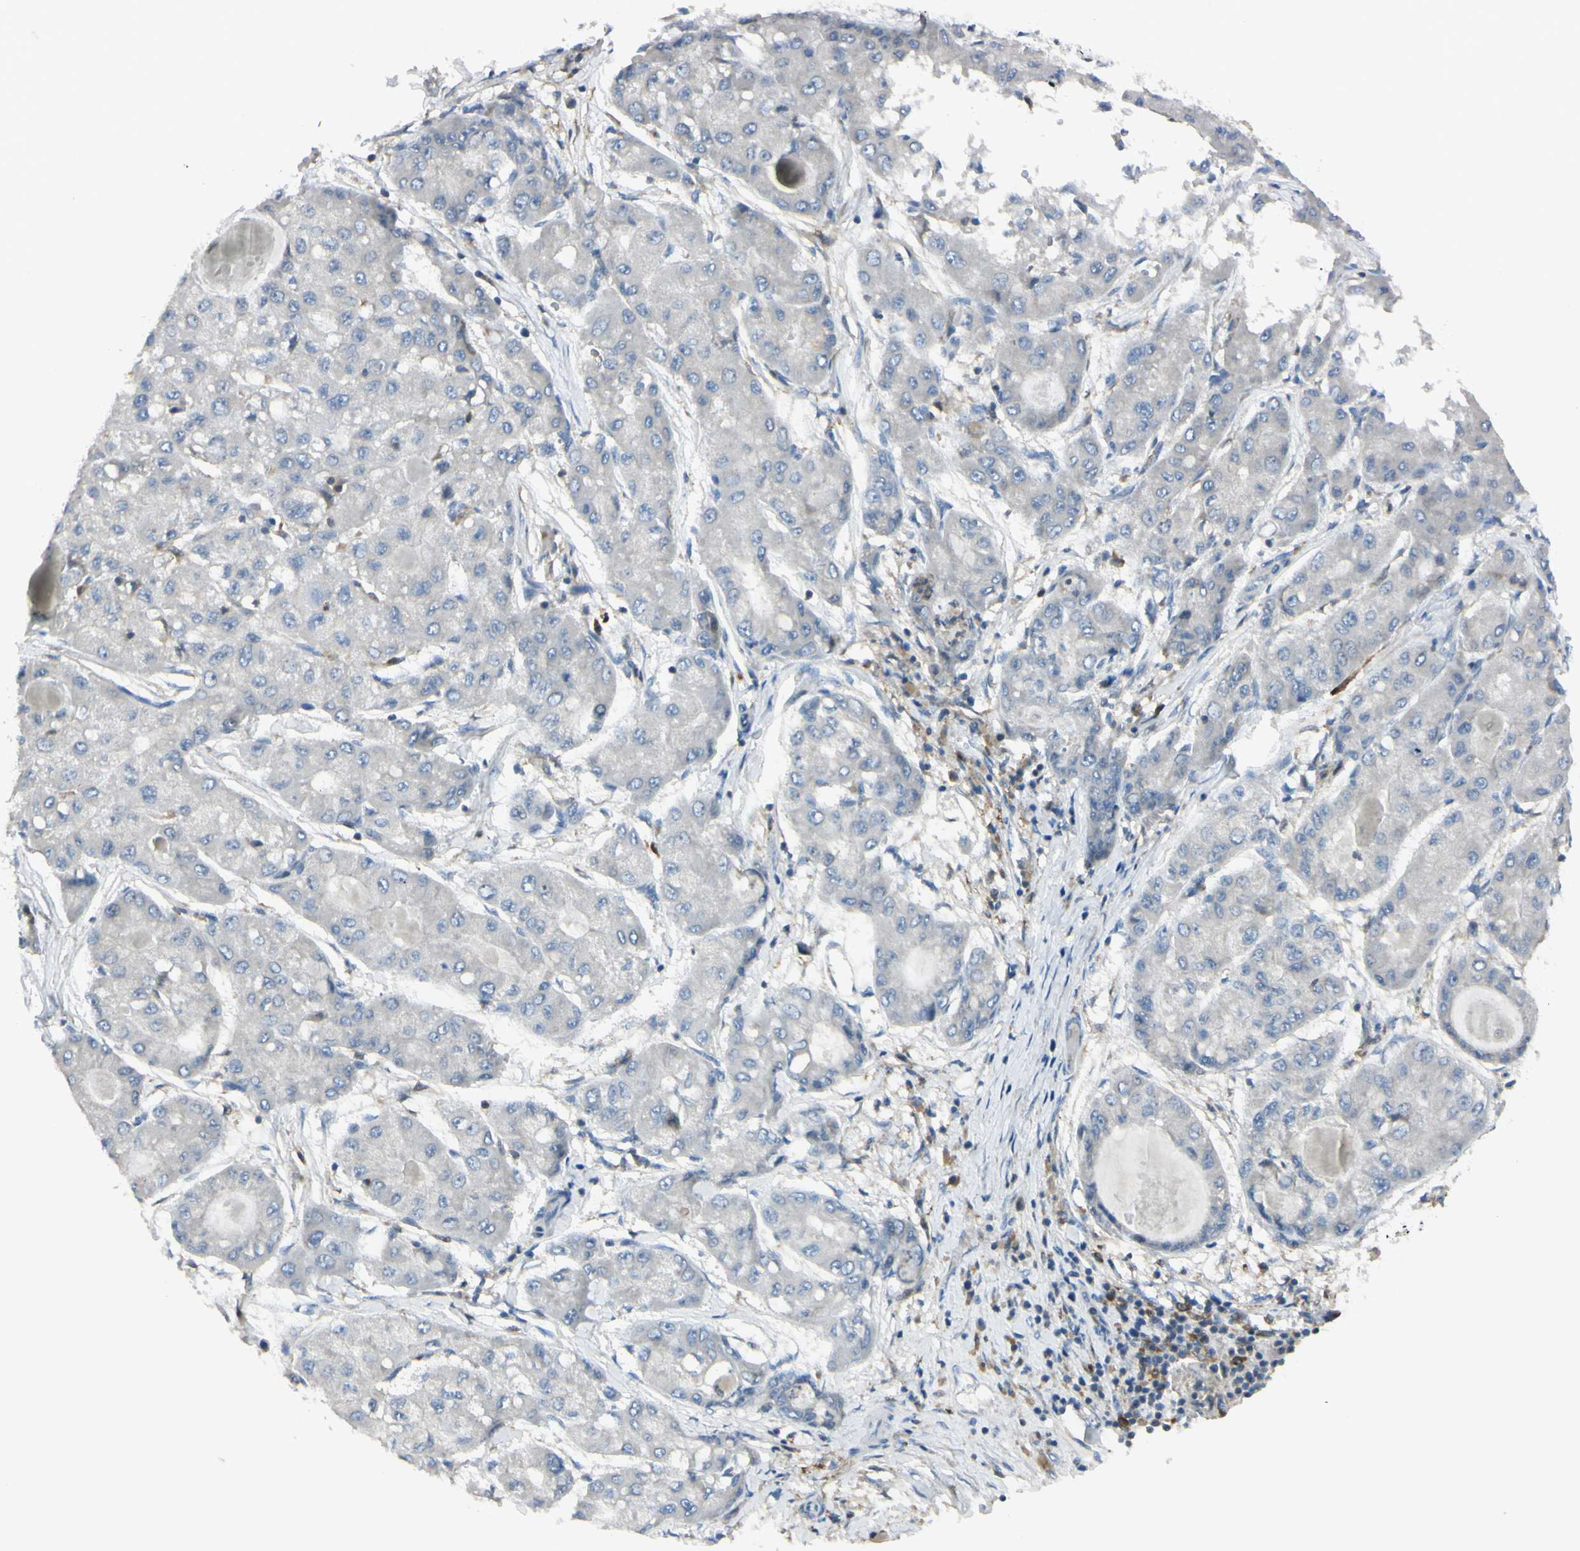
{"staining": {"intensity": "weak", "quantity": ">75%", "location": "cytoplasmic/membranous"}, "tissue": "liver cancer", "cell_type": "Tumor cells", "image_type": "cancer", "snomed": [{"axis": "morphology", "description": "Carcinoma, Hepatocellular, NOS"}, {"axis": "topography", "description": "Liver"}], "caption": "A low amount of weak cytoplasmic/membranous positivity is seen in approximately >75% of tumor cells in hepatocellular carcinoma (liver) tissue. Ihc stains the protein of interest in brown and the nuclei are stained blue.", "gene": "CYRIB", "patient": {"sex": "male", "age": 80}}